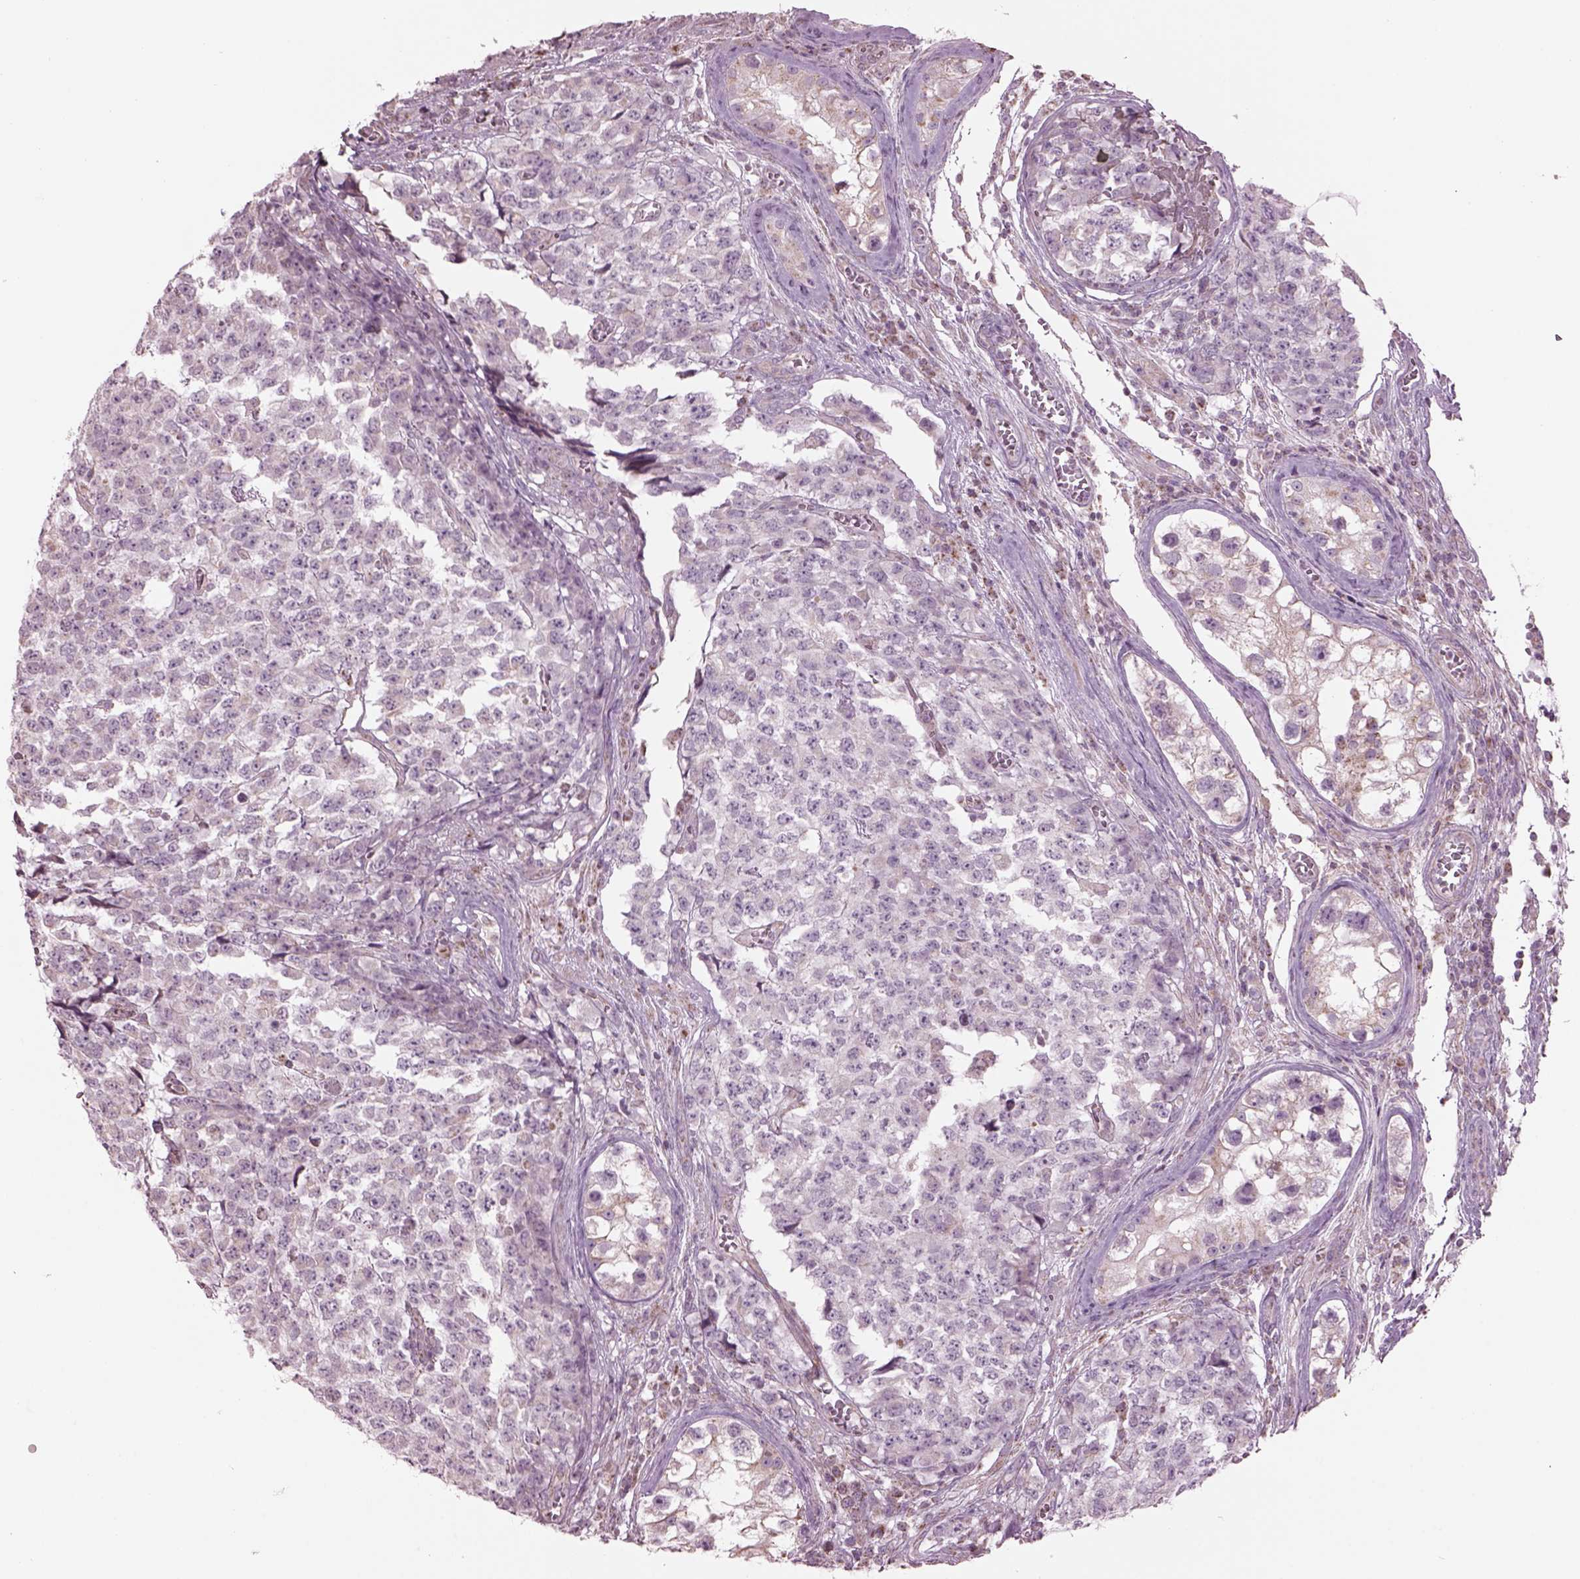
{"staining": {"intensity": "negative", "quantity": "none", "location": "none"}, "tissue": "testis cancer", "cell_type": "Tumor cells", "image_type": "cancer", "snomed": [{"axis": "morphology", "description": "Carcinoma, Embryonal, NOS"}, {"axis": "topography", "description": "Testis"}], "caption": "The micrograph shows no significant expression in tumor cells of embryonal carcinoma (testis).", "gene": "SPATA7", "patient": {"sex": "male", "age": 23}}